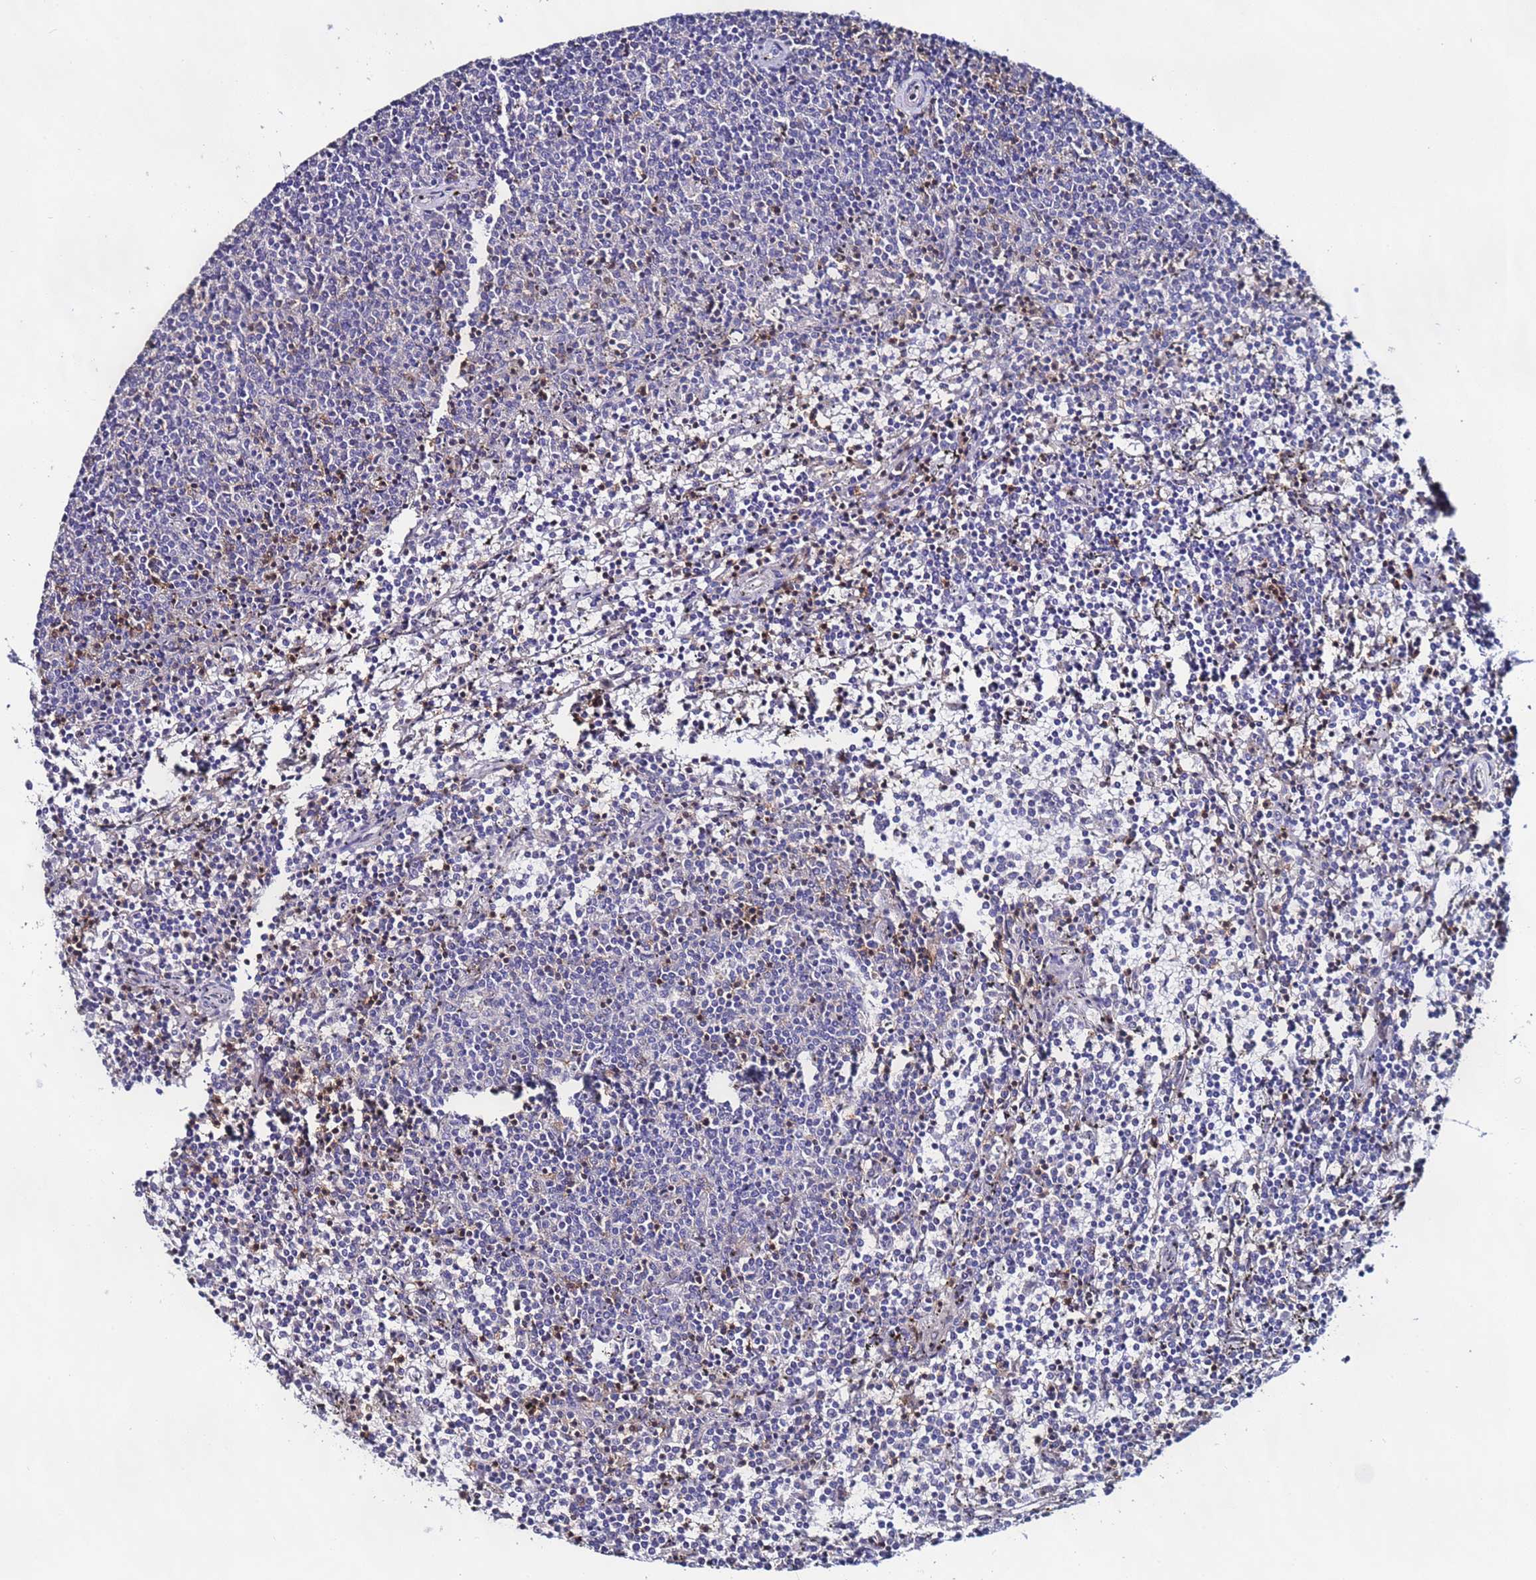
{"staining": {"intensity": "negative", "quantity": "none", "location": "none"}, "tissue": "lymphoma", "cell_type": "Tumor cells", "image_type": "cancer", "snomed": [{"axis": "morphology", "description": "Malignant lymphoma, non-Hodgkin's type, Low grade"}, {"axis": "topography", "description": "Spleen"}], "caption": "Malignant lymphoma, non-Hodgkin's type (low-grade) stained for a protein using immunohistochemistry demonstrates no positivity tumor cells.", "gene": "TENM3", "patient": {"sex": "female", "age": 50}}